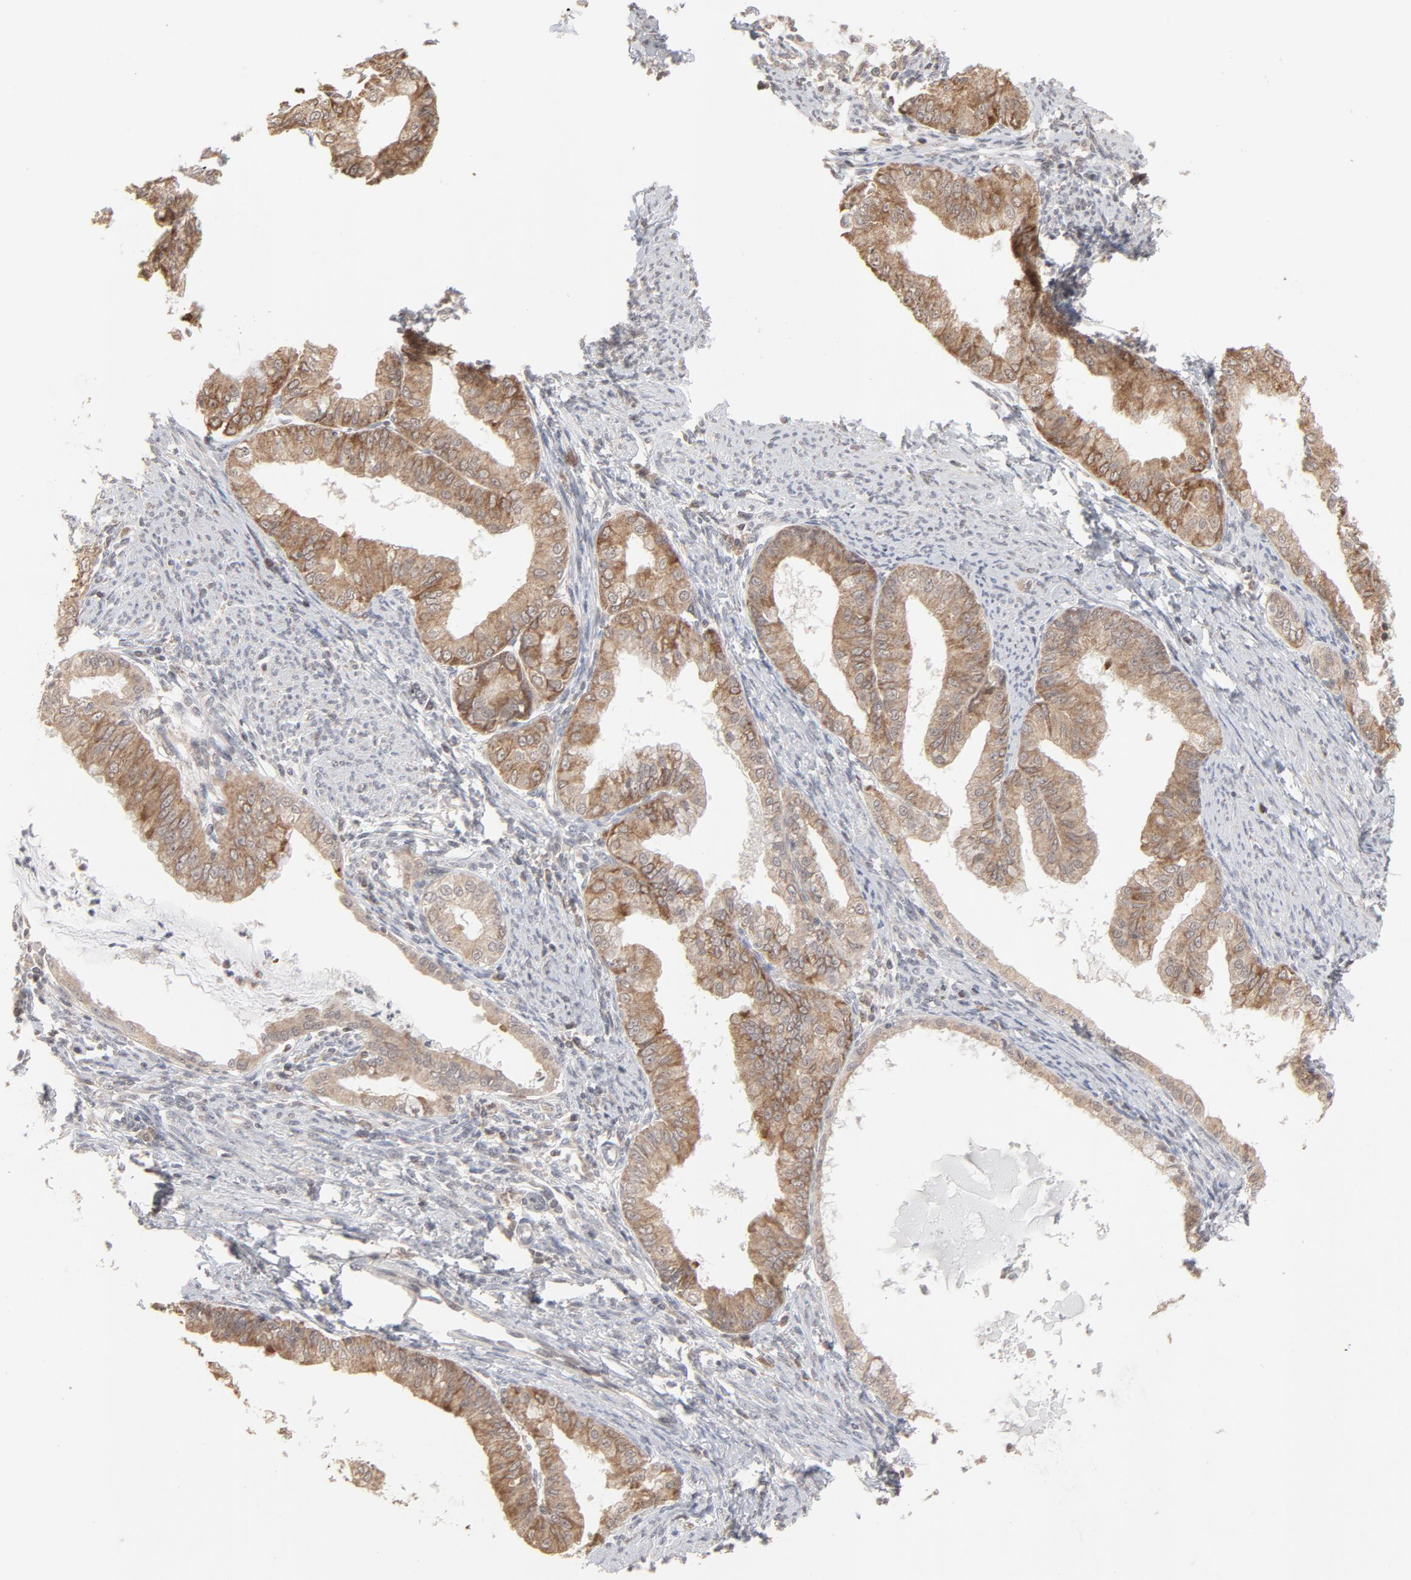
{"staining": {"intensity": "moderate", "quantity": ">75%", "location": "cytoplasmic/membranous"}, "tissue": "endometrial cancer", "cell_type": "Tumor cells", "image_type": "cancer", "snomed": [{"axis": "morphology", "description": "Adenocarcinoma, NOS"}, {"axis": "topography", "description": "Endometrium"}], "caption": "The immunohistochemical stain highlights moderate cytoplasmic/membranous positivity in tumor cells of endometrial adenocarcinoma tissue.", "gene": "ARIH1", "patient": {"sex": "female", "age": 76}}